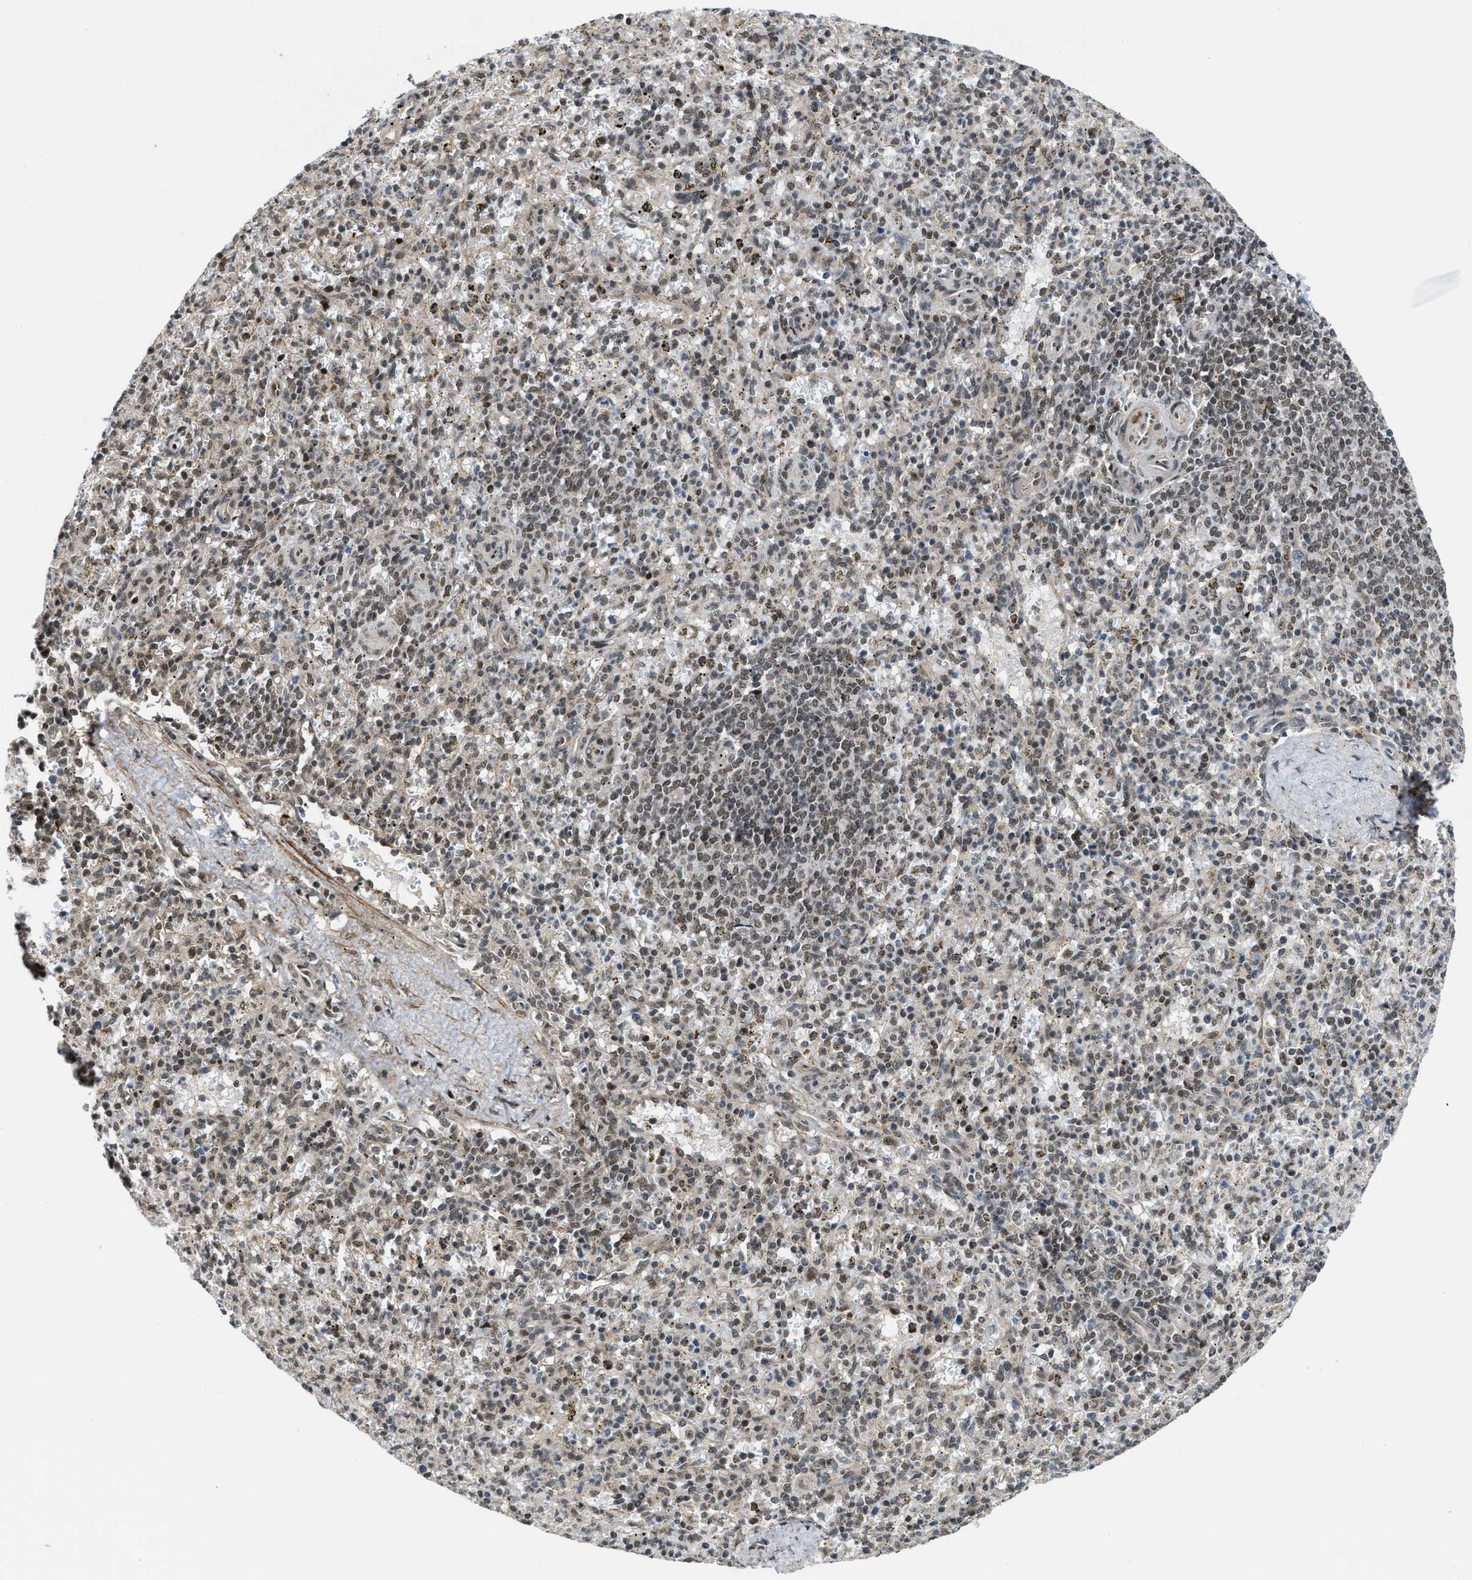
{"staining": {"intensity": "weak", "quantity": "25%-75%", "location": "nuclear"}, "tissue": "spleen", "cell_type": "Cells in red pulp", "image_type": "normal", "snomed": [{"axis": "morphology", "description": "Normal tissue, NOS"}, {"axis": "topography", "description": "Spleen"}], "caption": "Immunohistochemical staining of normal spleen demonstrates weak nuclear protein expression in approximately 25%-75% of cells in red pulp.", "gene": "ZNF250", "patient": {"sex": "male", "age": 72}}